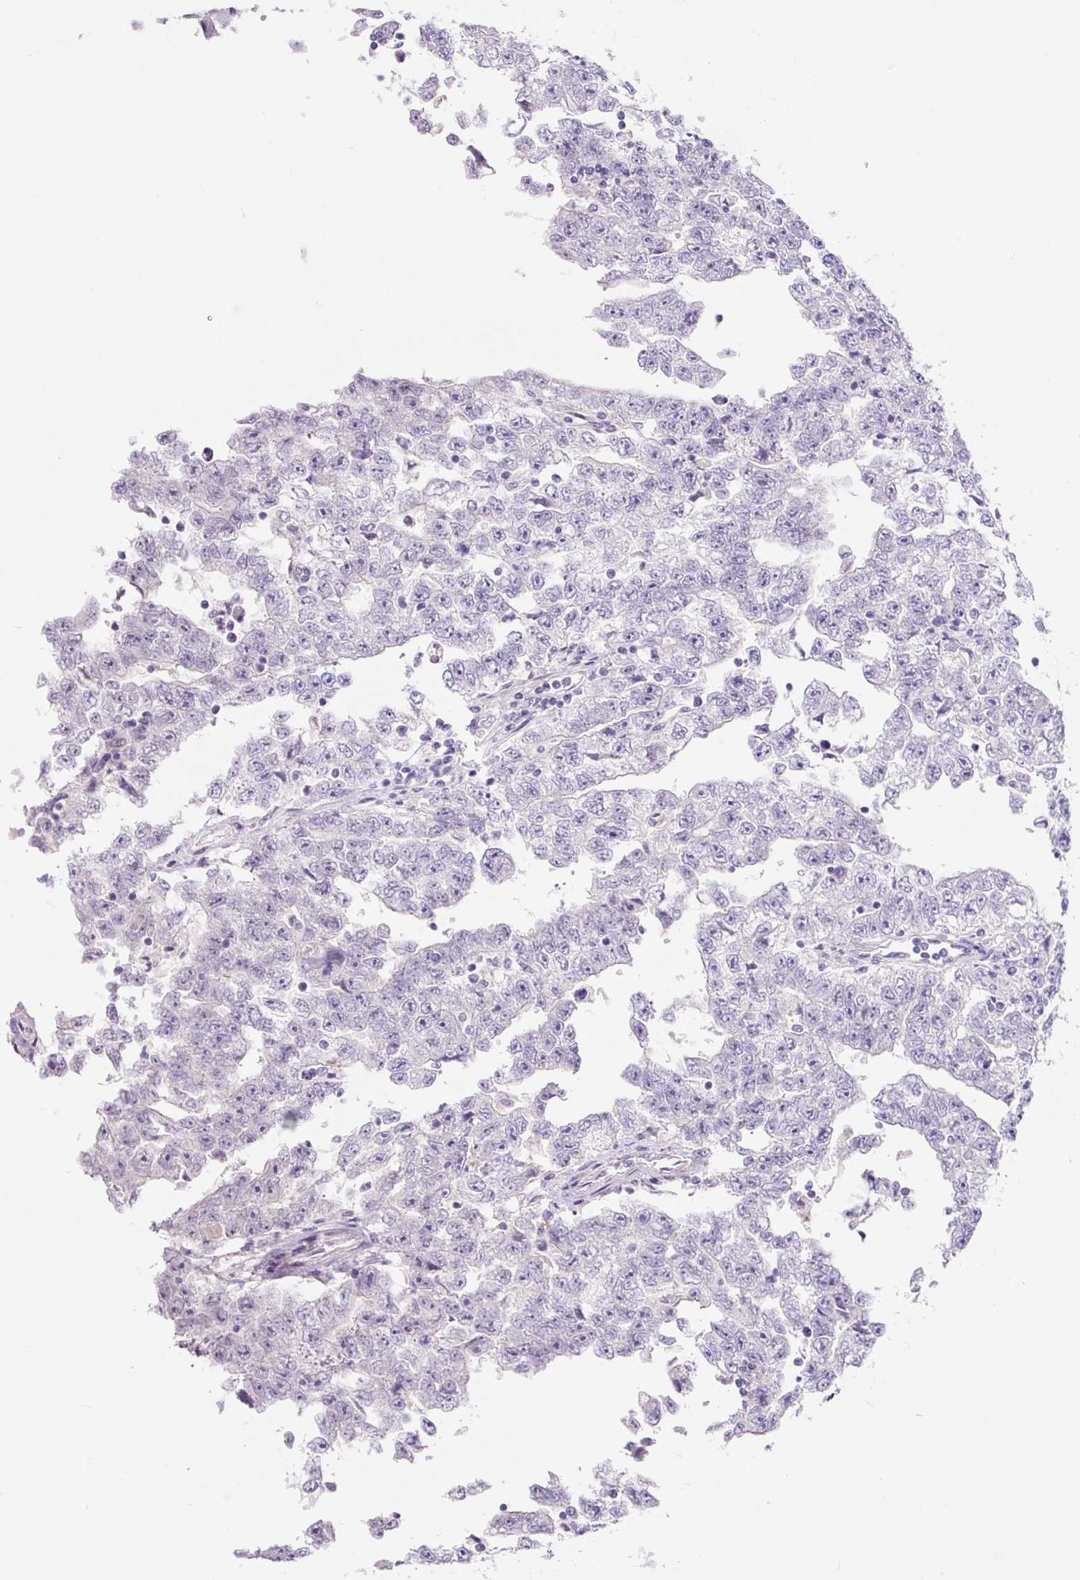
{"staining": {"intensity": "negative", "quantity": "none", "location": "none"}, "tissue": "testis cancer", "cell_type": "Tumor cells", "image_type": "cancer", "snomed": [{"axis": "morphology", "description": "Carcinoma, Embryonal, NOS"}, {"axis": "topography", "description": "Testis"}], "caption": "DAB (3,3'-diaminobenzidine) immunohistochemical staining of human testis cancer (embryonal carcinoma) displays no significant staining in tumor cells.", "gene": "CCL25", "patient": {"sex": "male", "age": 25}}